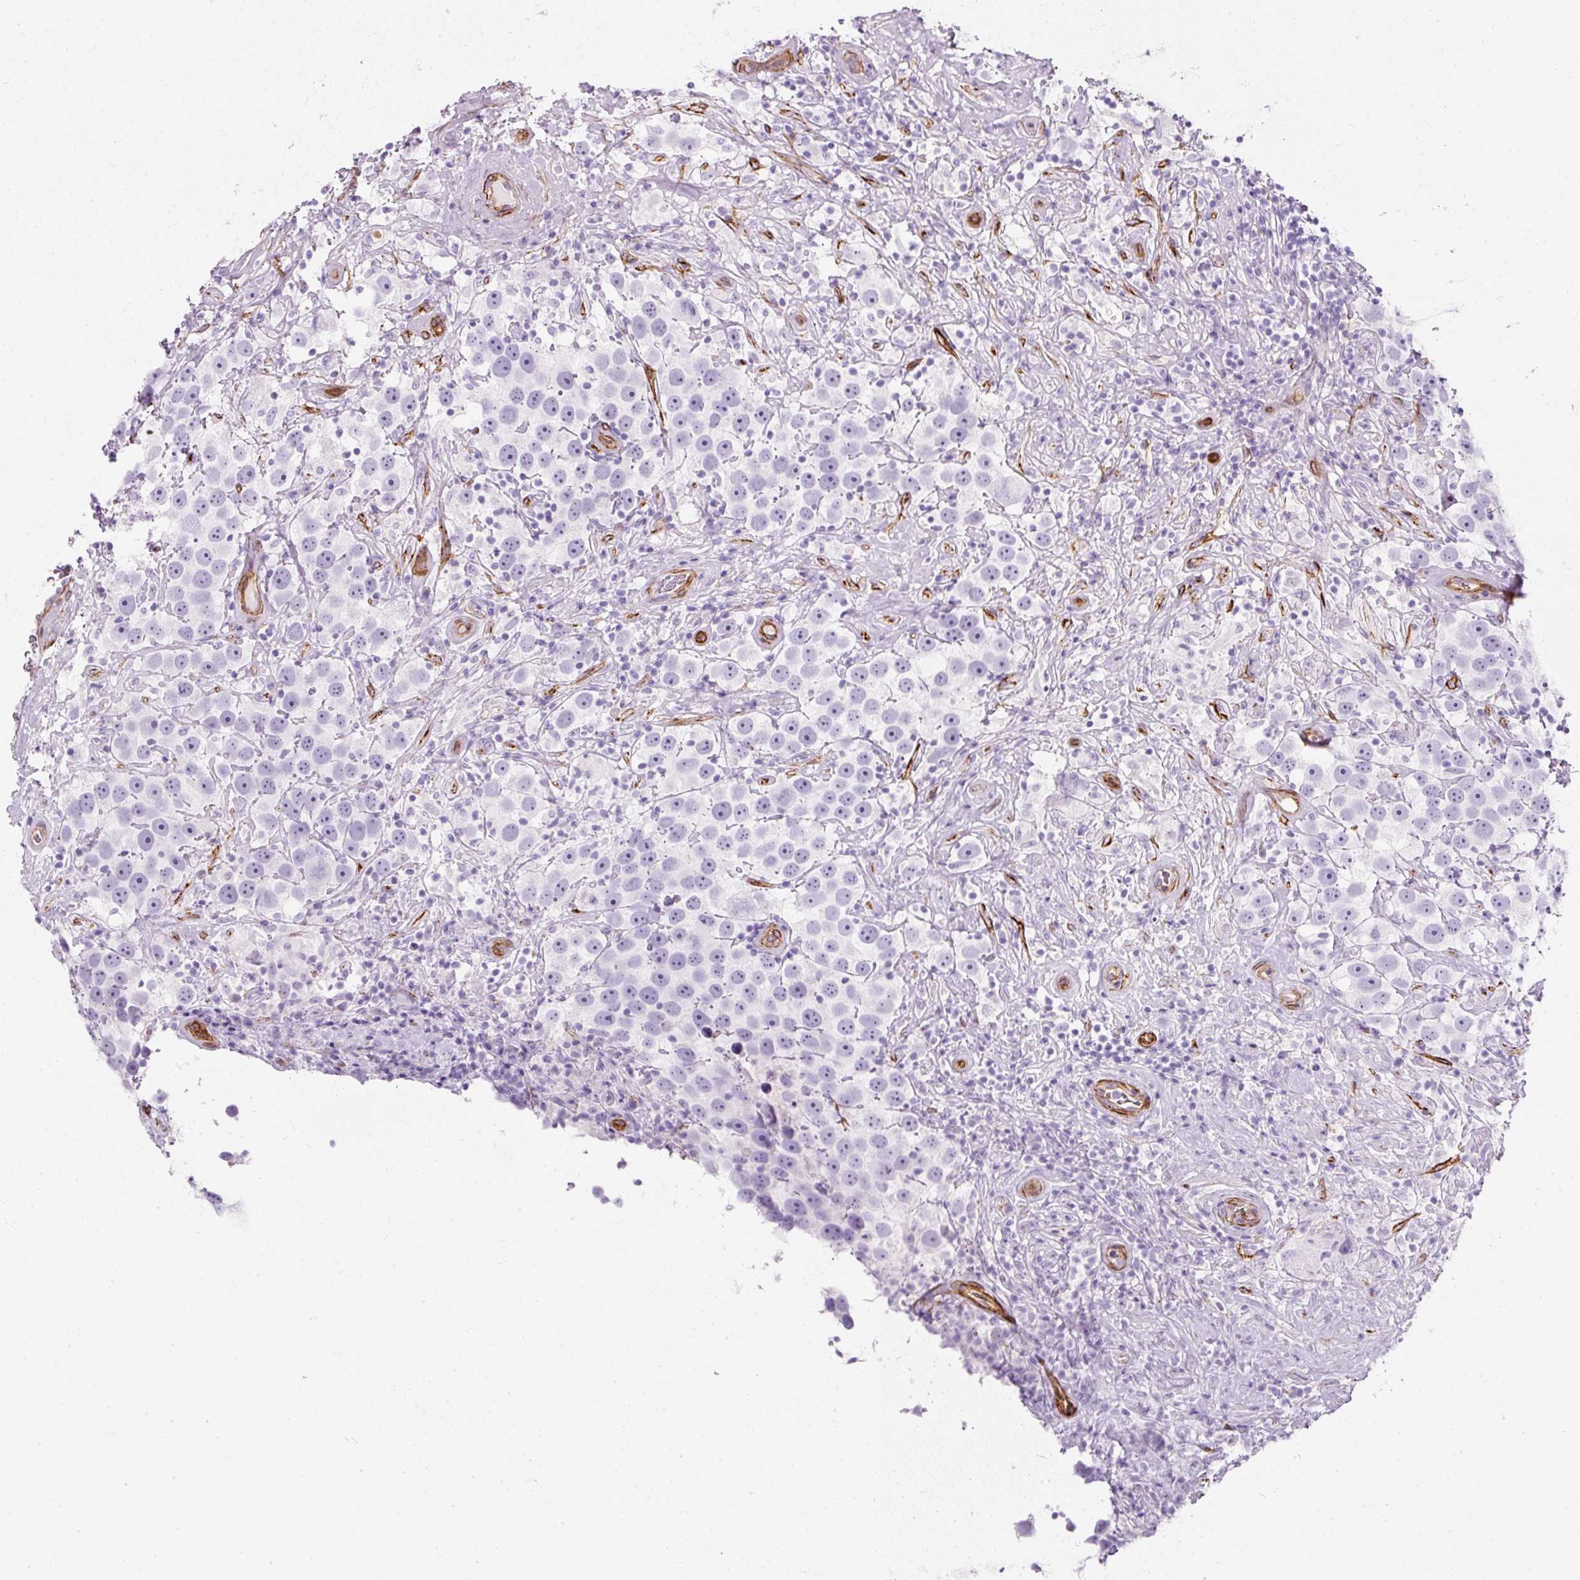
{"staining": {"intensity": "negative", "quantity": "none", "location": "none"}, "tissue": "testis cancer", "cell_type": "Tumor cells", "image_type": "cancer", "snomed": [{"axis": "morphology", "description": "Seminoma, NOS"}, {"axis": "topography", "description": "Testis"}], "caption": "An image of testis seminoma stained for a protein reveals no brown staining in tumor cells.", "gene": "CAVIN3", "patient": {"sex": "male", "age": 49}}